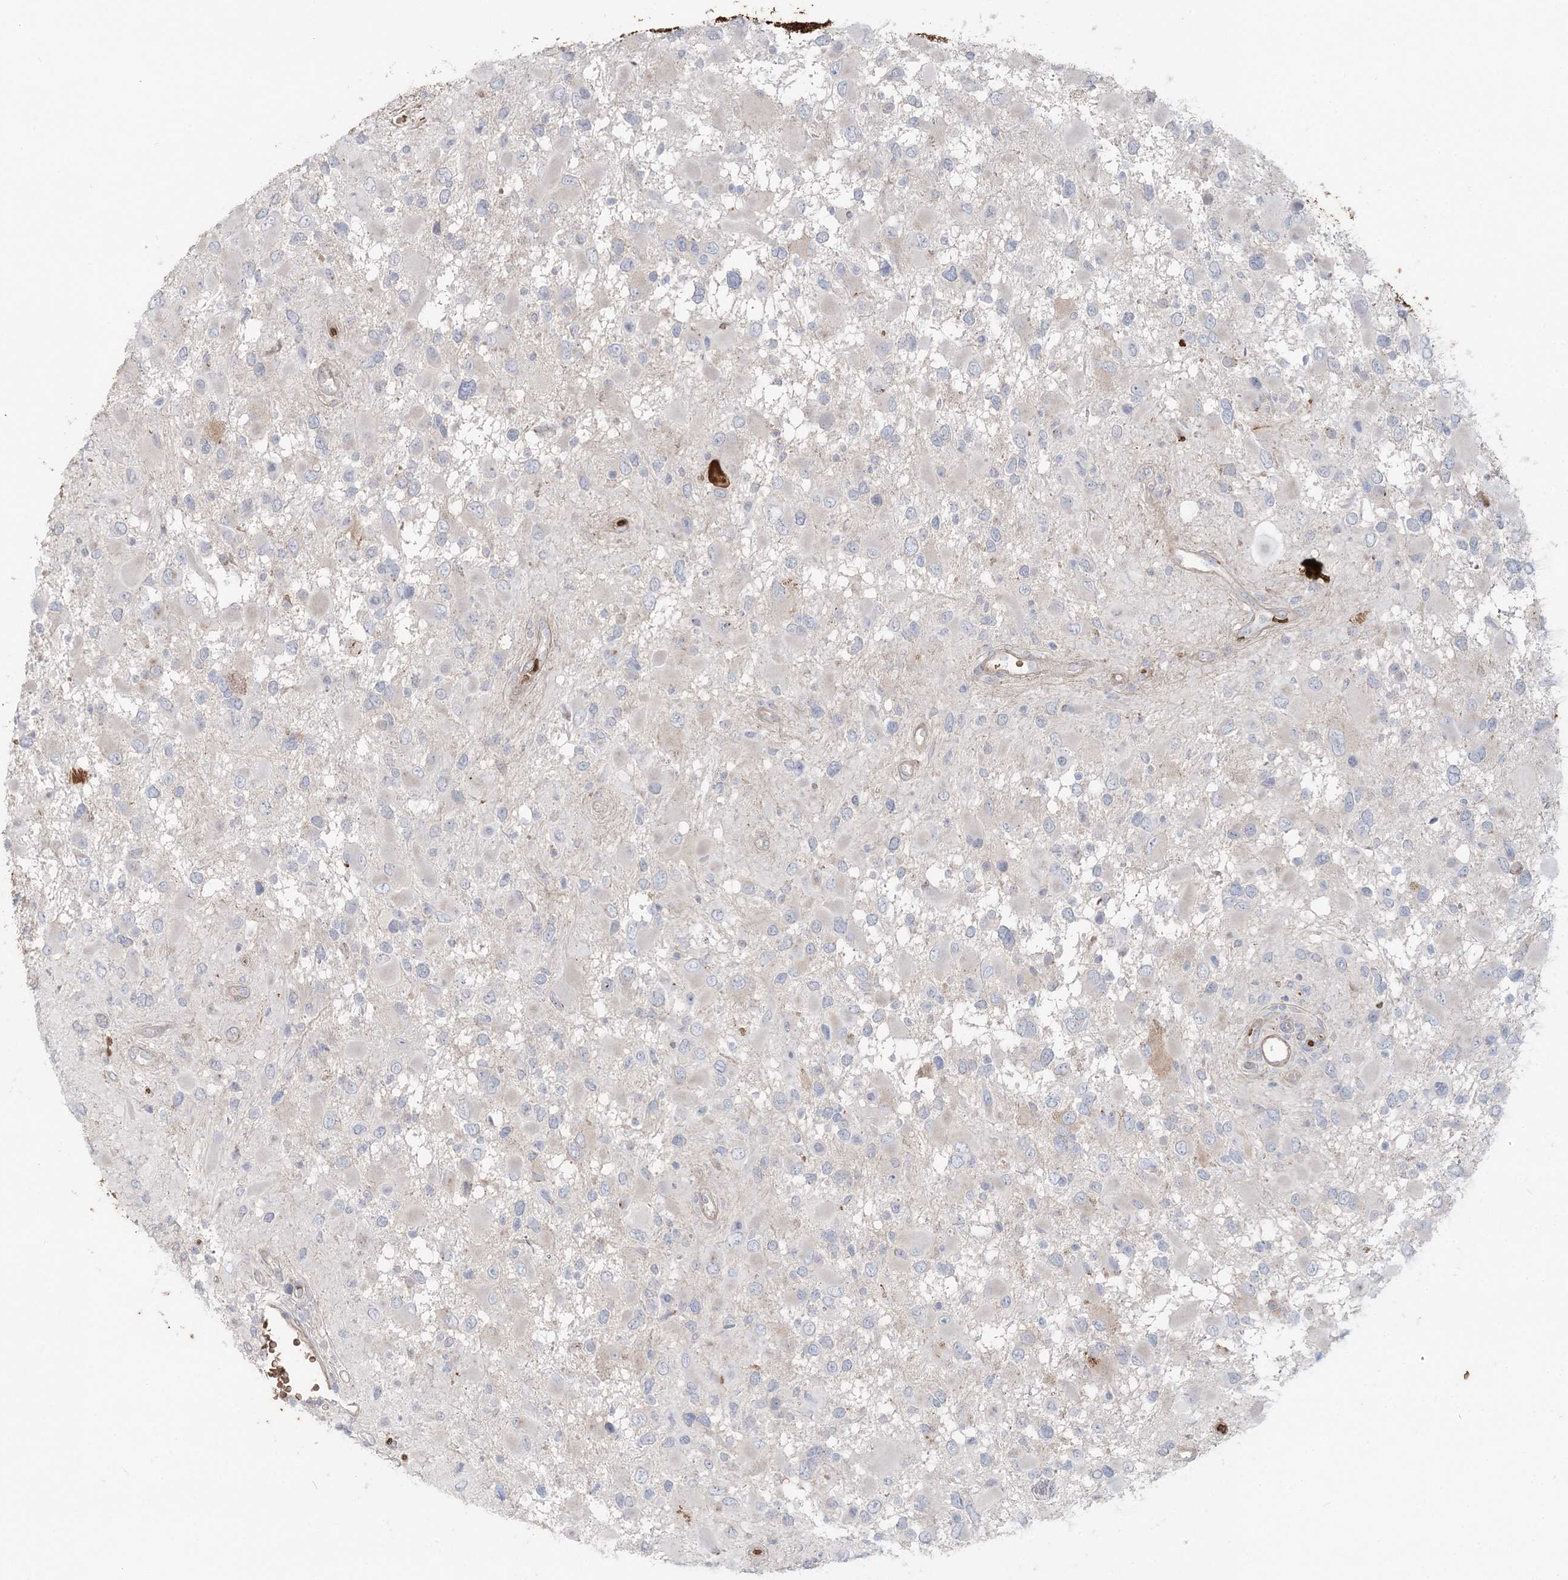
{"staining": {"intensity": "negative", "quantity": "none", "location": "none"}, "tissue": "glioma", "cell_type": "Tumor cells", "image_type": "cancer", "snomed": [{"axis": "morphology", "description": "Glioma, malignant, High grade"}, {"axis": "topography", "description": "Brain"}], "caption": "The histopathology image reveals no staining of tumor cells in high-grade glioma (malignant).", "gene": "SERINC1", "patient": {"sex": "male", "age": 53}}